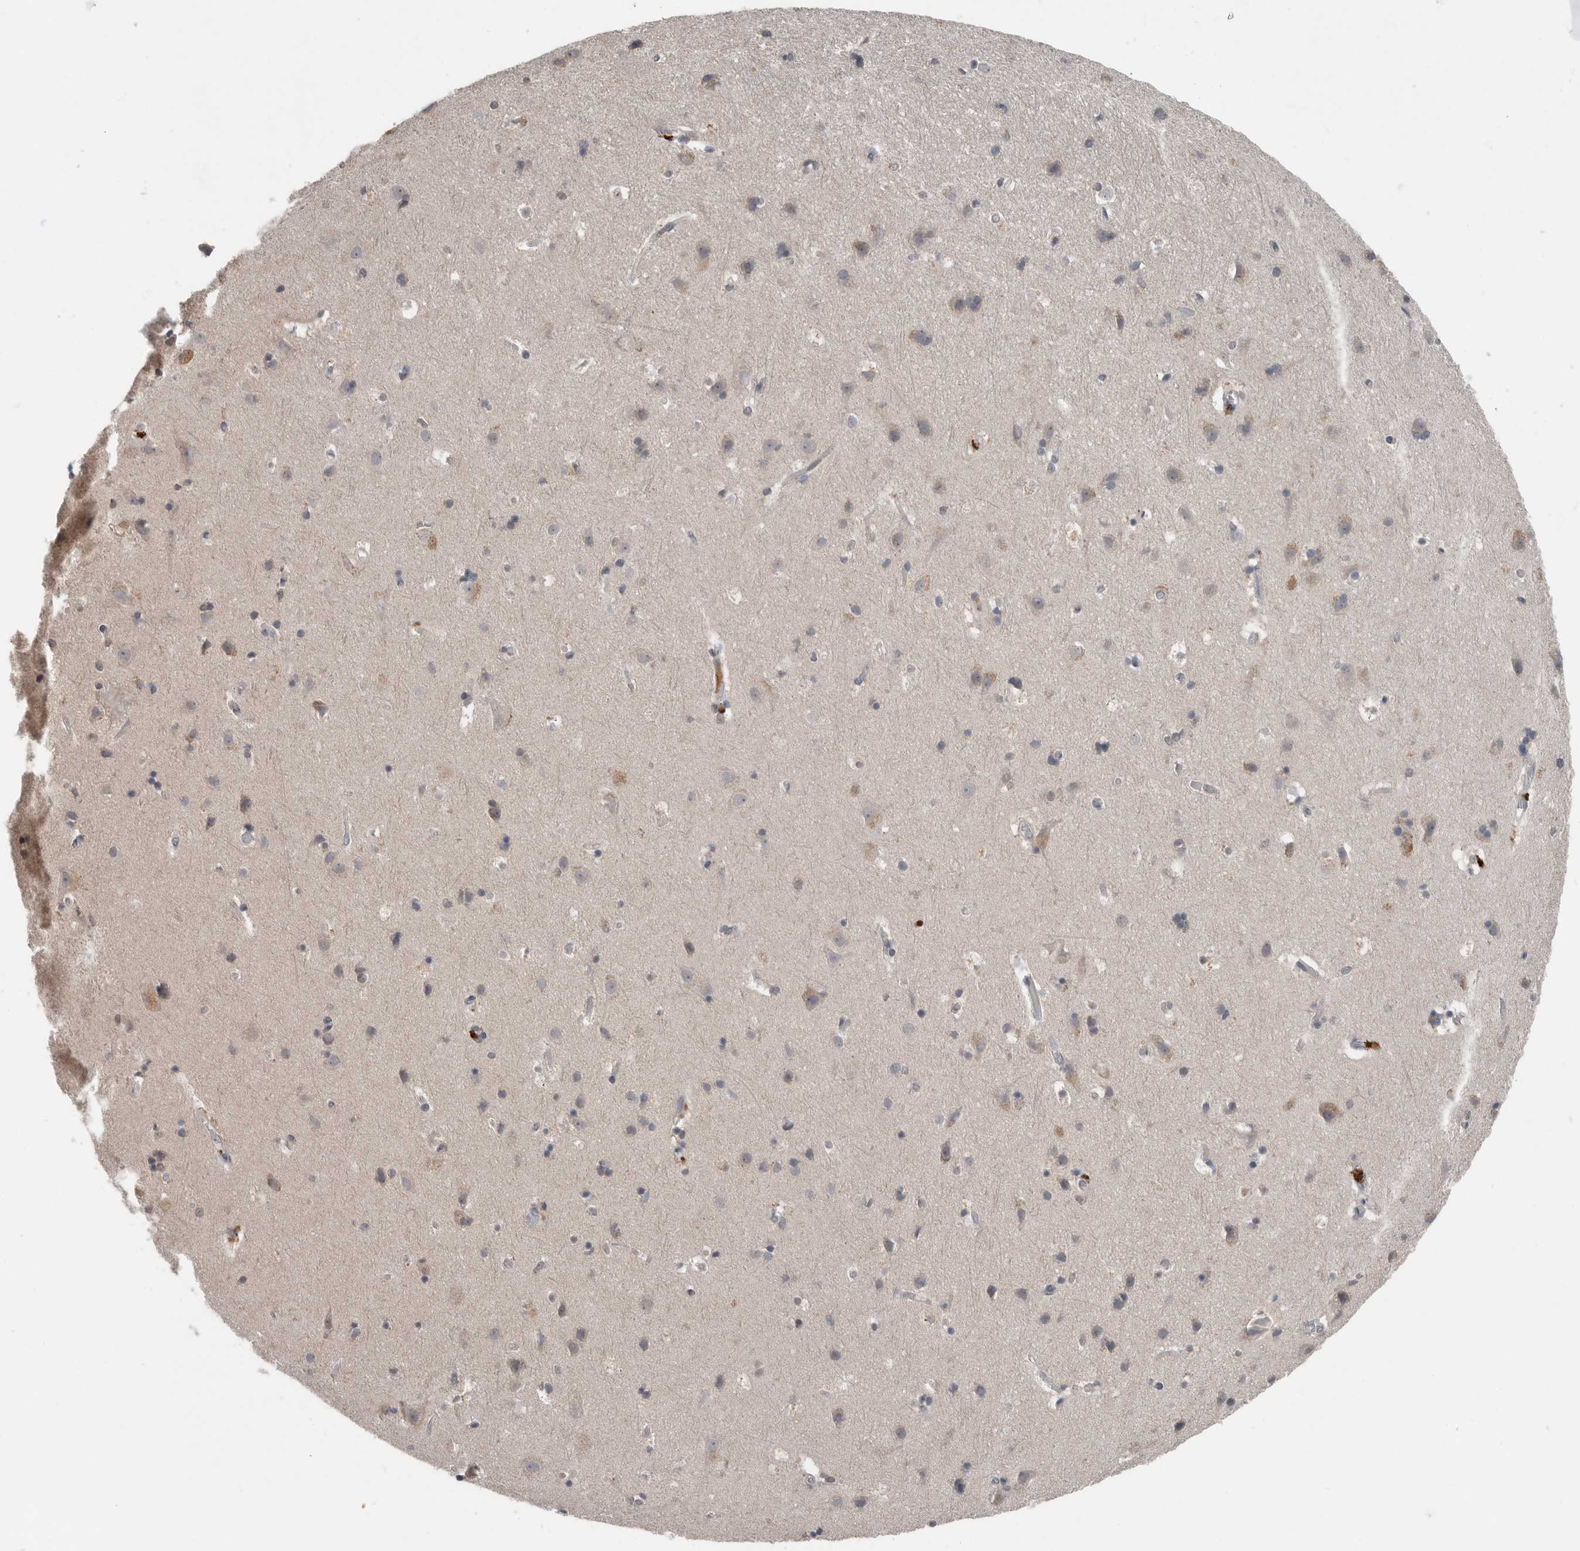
{"staining": {"intensity": "weak", "quantity": "25%-75%", "location": "cytoplasmic/membranous"}, "tissue": "cerebral cortex", "cell_type": "Endothelial cells", "image_type": "normal", "snomed": [{"axis": "morphology", "description": "Normal tissue, NOS"}, {"axis": "topography", "description": "Cerebral cortex"}], "caption": "Immunohistochemical staining of normal human cerebral cortex reveals 25%-75% levels of weak cytoplasmic/membranous protein positivity in approximately 25%-75% of endothelial cells.", "gene": "SCP2", "patient": {"sex": "male", "age": 54}}